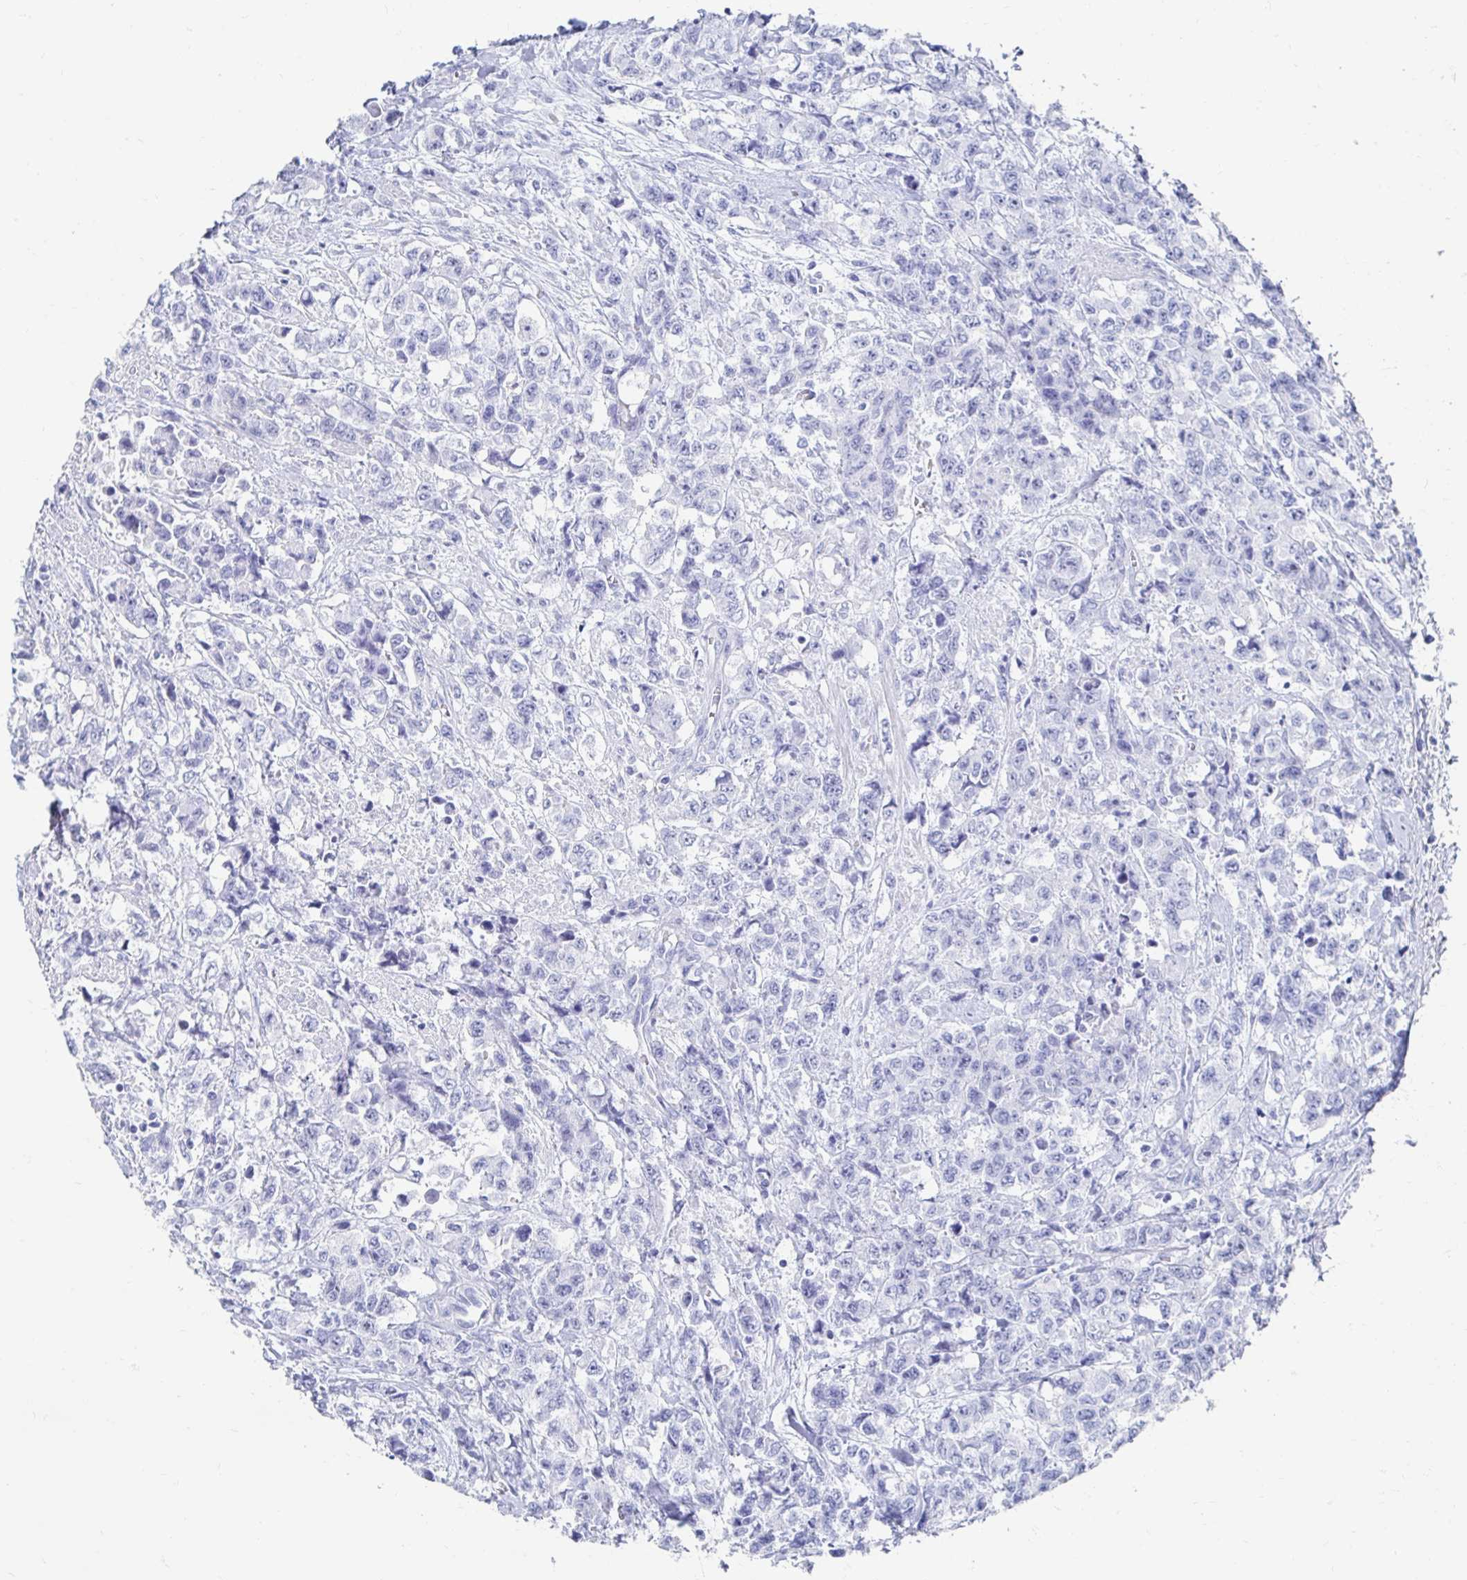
{"staining": {"intensity": "negative", "quantity": "none", "location": "none"}, "tissue": "urothelial cancer", "cell_type": "Tumor cells", "image_type": "cancer", "snomed": [{"axis": "morphology", "description": "Urothelial carcinoma, High grade"}, {"axis": "topography", "description": "Urinary bladder"}], "caption": "Tumor cells are negative for brown protein staining in urothelial carcinoma (high-grade).", "gene": "CST6", "patient": {"sex": "female", "age": 78}}